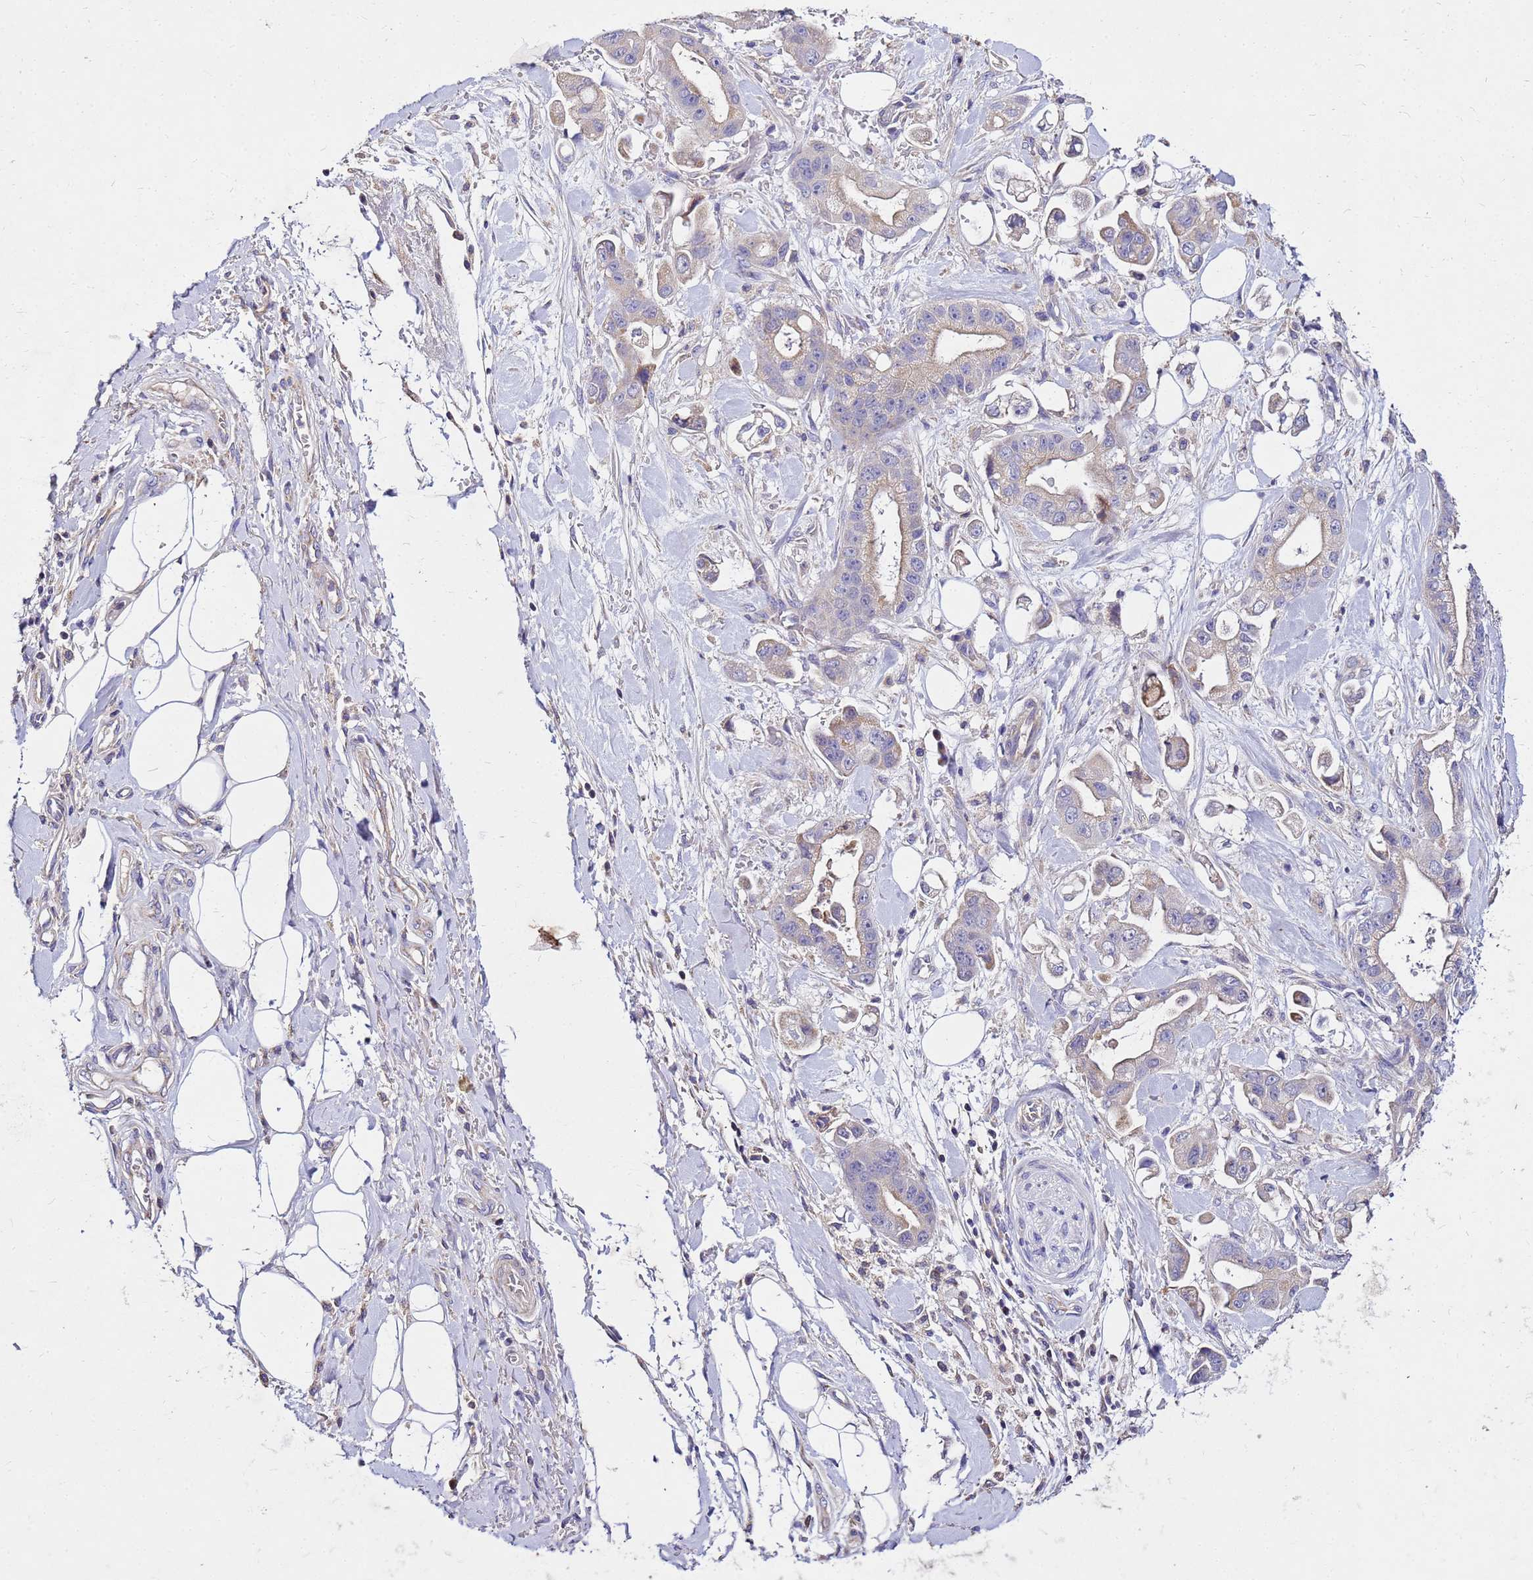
{"staining": {"intensity": "negative", "quantity": "none", "location": "none"}, "tissue": "stomach cancer", "cell_type": "Tumor cells", "image_type": "cancer", "snomed": [{"axis": "morphology", "description": "Adenocarcinoma, NOS"}, {"axis": "topography", "description": "Stomach"}], "caption": "Micrograph shows no significant protein expression in tumor cells of adenocarcinoma (stomach).", "gene": "COX14", "patient": {"sex": "male", "age": 62}}